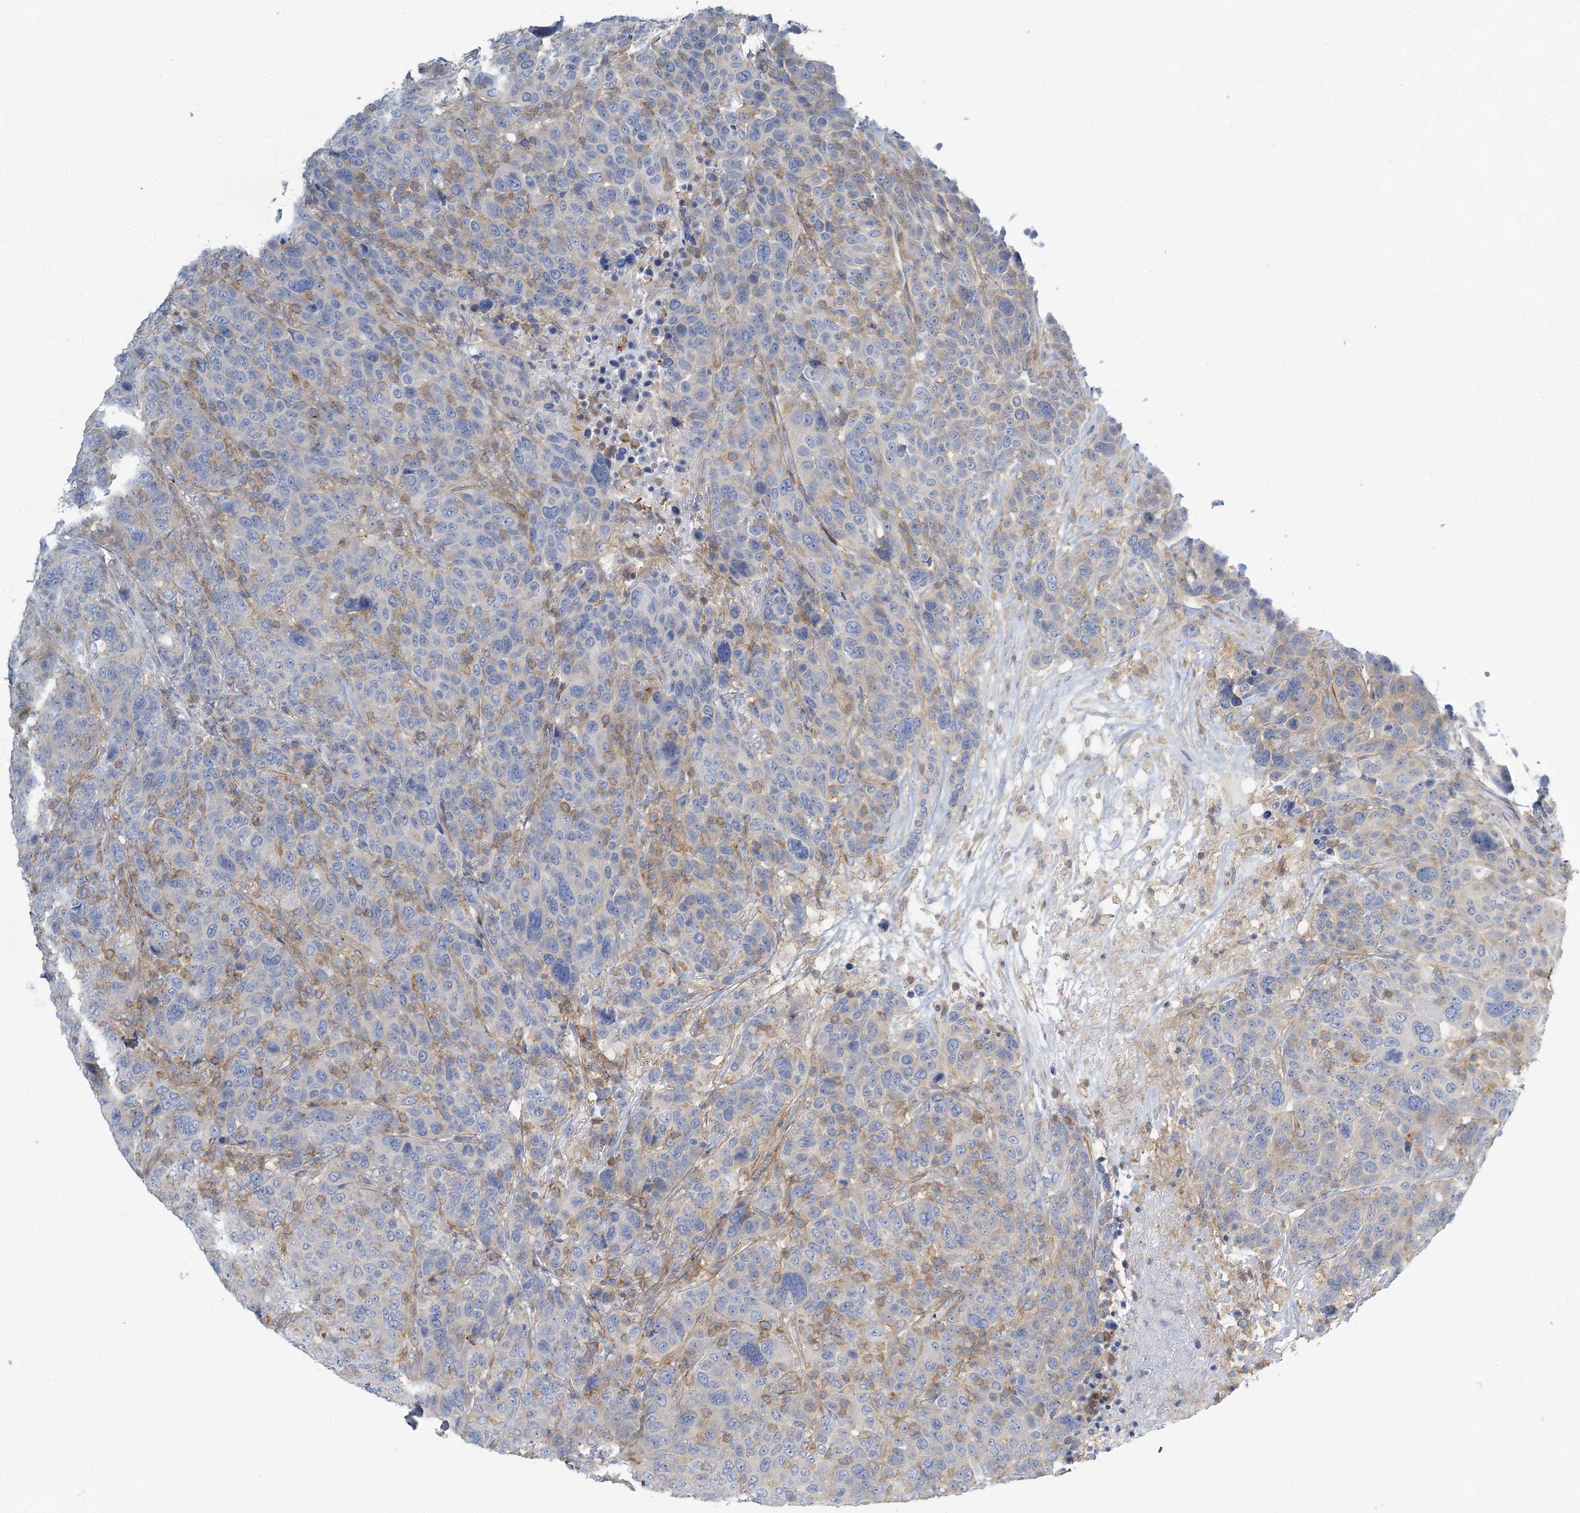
{"staining": {"intensity": "negative", "quantity": "none", "location": "none"}, "tissue": "breast cancer", "cell_type": "Tumor cells", "image_type": "cancer", "snomed": [{"axis": "morphology", "description": "Duct carcinoma"}, {"axis": "topography", "description": "Breast"}], "caption": "This is a histopathology image of IHC staining of breast cancer (intraductal carcinoma), which shows no staining in tumor cells.", "gene": "CUEDC2", "patient": {"sex": "female", "age": 37}}